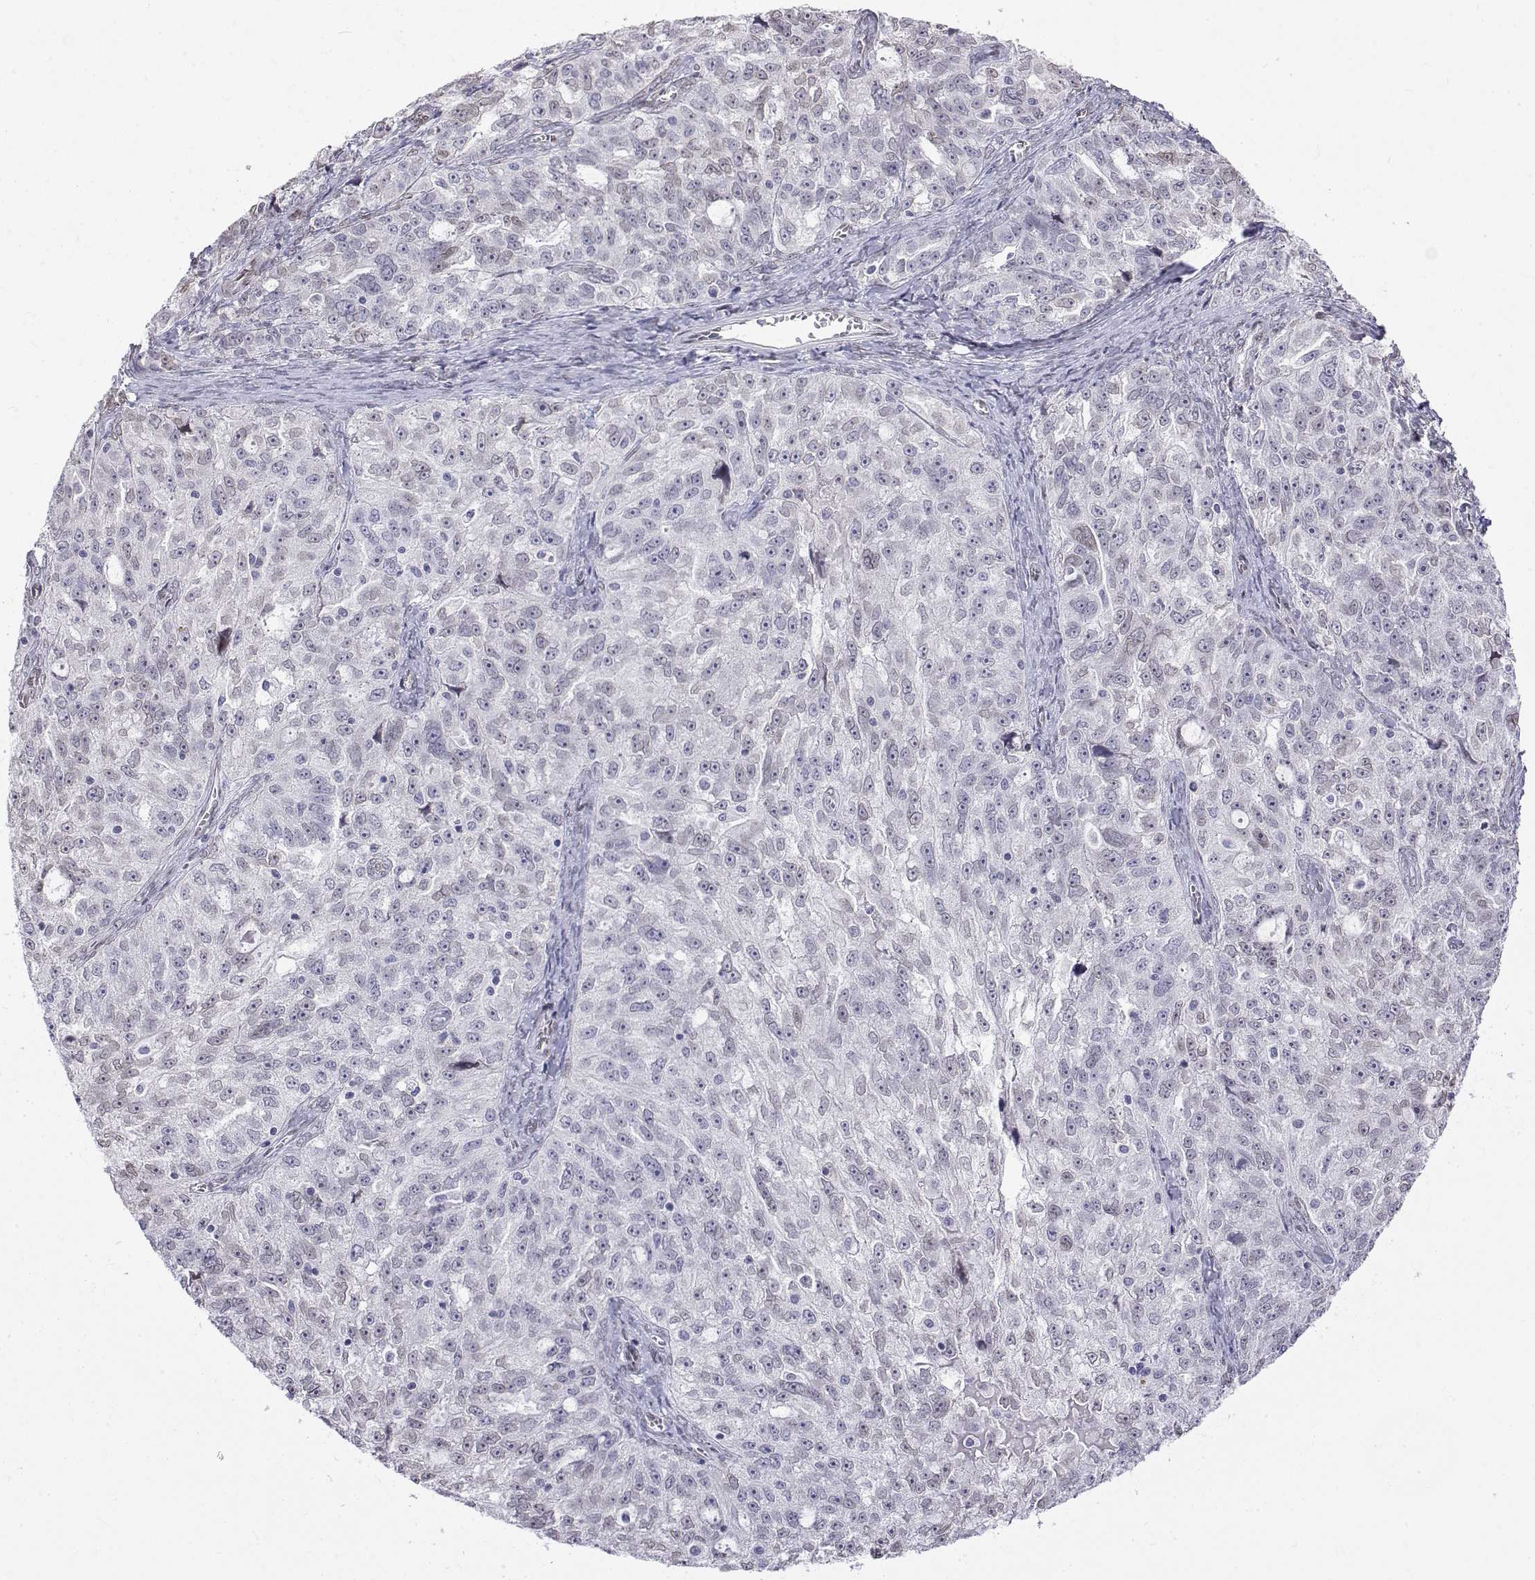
{"staining": {"intensity": "negative", "quantity": "none", "location": "none"}, "tissue": "ovarian cancer", "cell_type": "Tumor cells", "image_type": "cancer", "snomed": [{"axis": "morphology", "description": "Cystadenocarcinoma, serous, NOS"}, {"axis": "topography", "description": "Ovary"}], "caption": "There is no significant expression in tumor cells of serous cystadenocarcinoma (ovarian). Nuclei are stained in blue.", "gene": "ZNF532", "patient": {"sex": "female", "age": 51}}